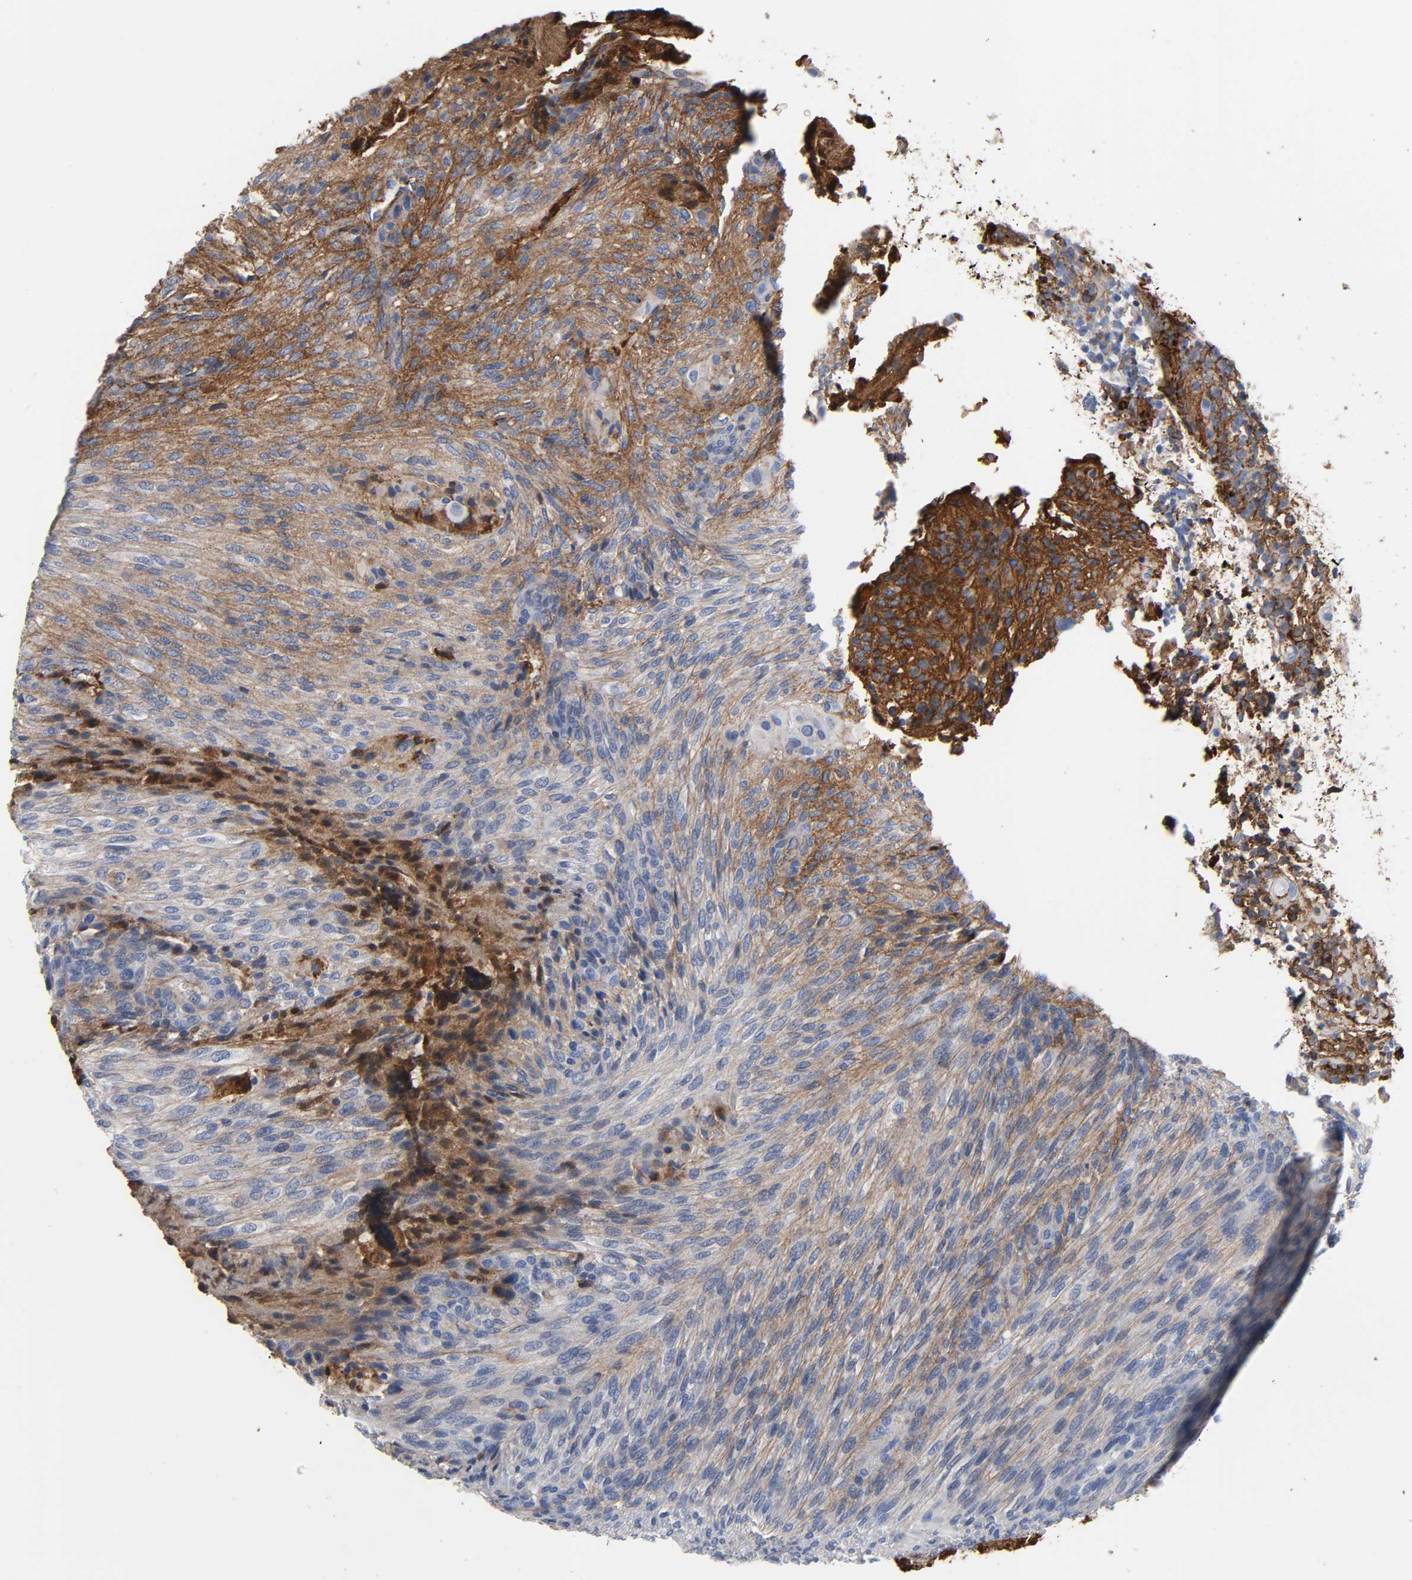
{"staining": {"intensity": "moderate", "quantity": "25%-75%", "location": "cytoplasmic/membranous"}, "tissue": "glioma", "cell_type": "Tumor cells", "image_type": "cancer", "snomed": [{"axis": "morphology", "description": "Glioma, malignant, High grade"}, {"axis": "topography", "description": "Cerebral cortex"}], "caption": "Tumor cells show medium levels of moderate cytoplasmic/membranous positivity in approximately 25%-75% of cells in glioma.", "gene": "FBLN1", "patient": {"sex": "female", "age": 55}}